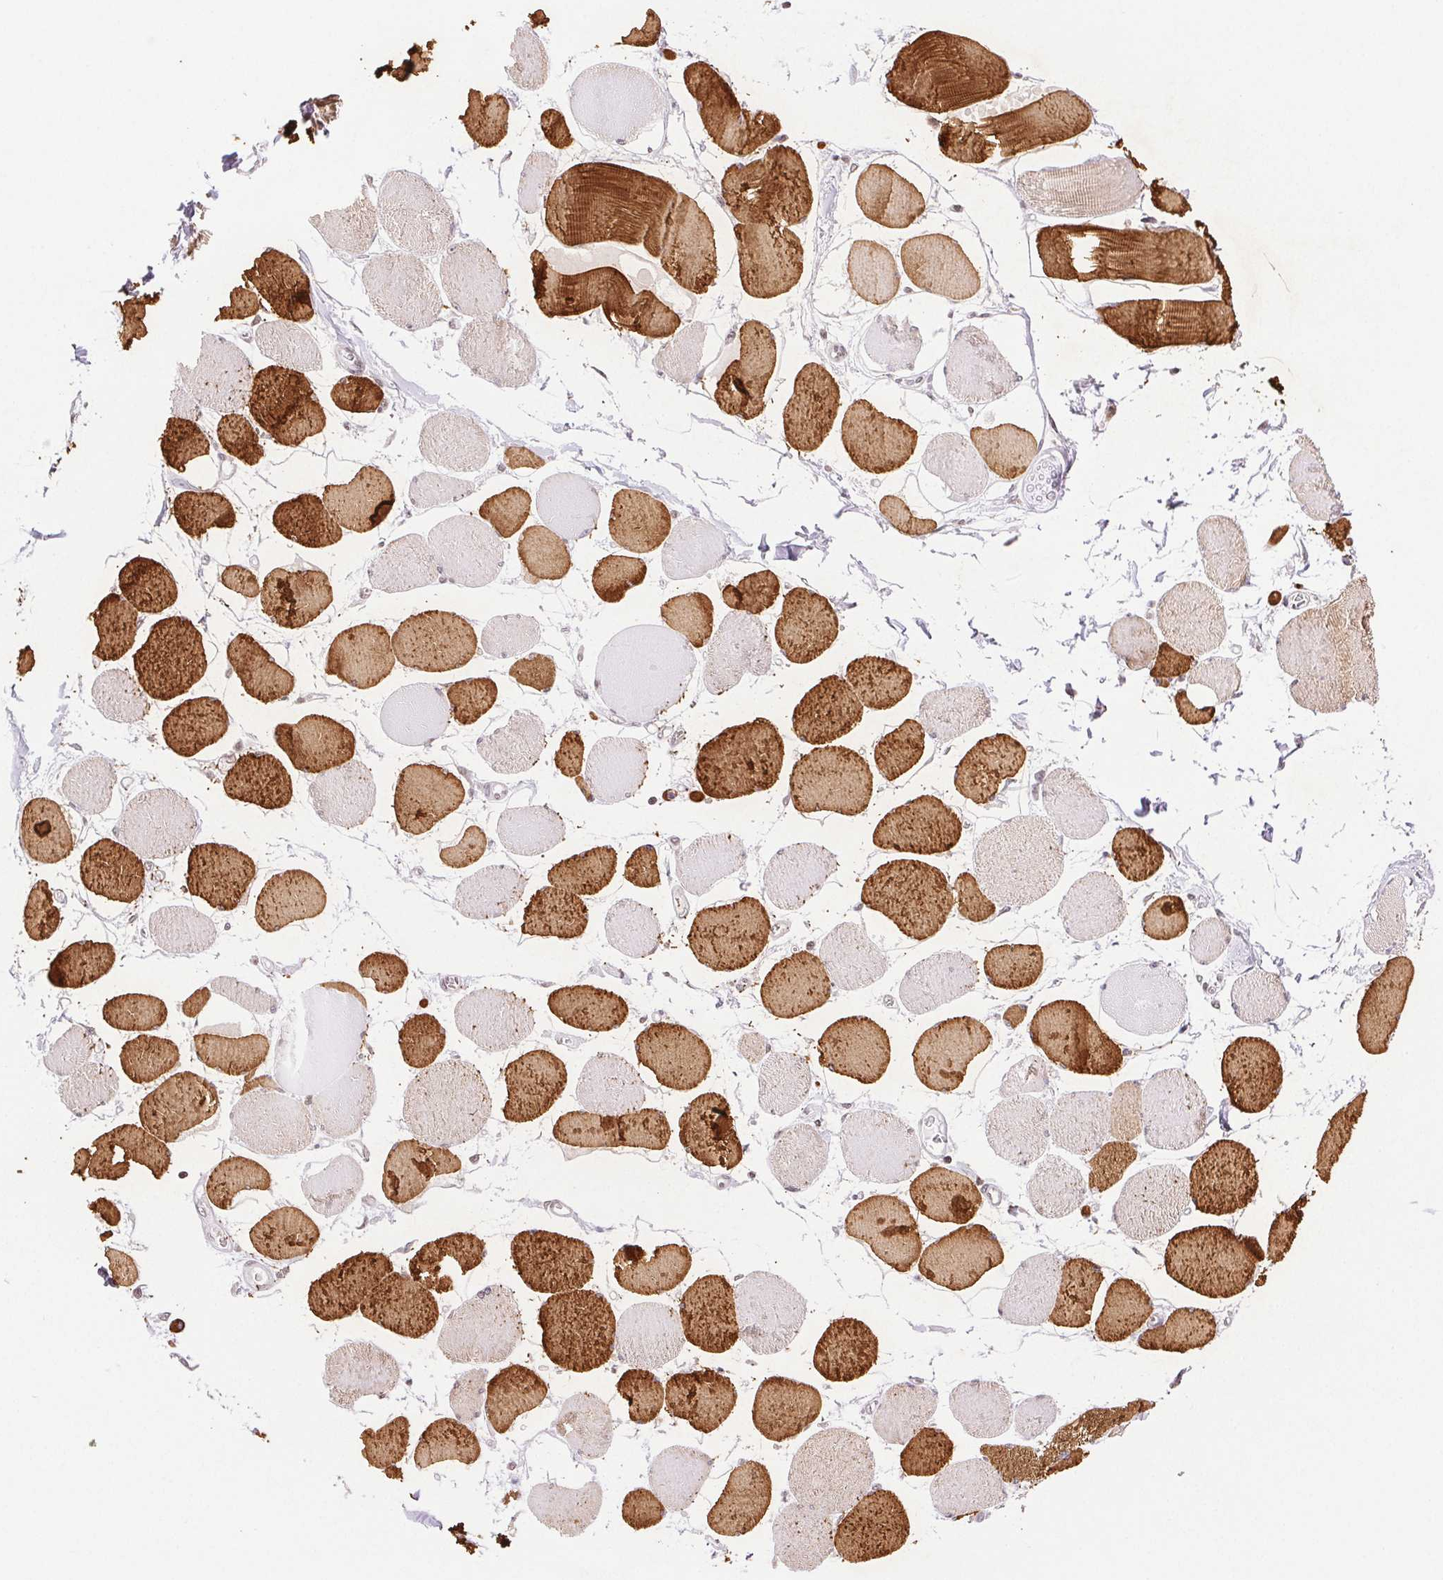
{"staining": {"intensity": "strong", "quantity": "25%-75%", "location": "cytoplasmic/membranous"}, "tissue": "skeletal muscle", "cell_type": "Myocytes", "image_type": "normal", "snomed": [{"axis": "morphology", "description": "Normal tissue, NOS"}, {"axis": "topography", "description": "Skeletal muscle"}], "caption": "Protein analysis of normal skeletal muscle exhibits strong cytoplasmic/membranous expression in approximately 25%-75% of myocytes.", "gene": "TNNT3", "patient": {"sex": "female", "age": 75}}